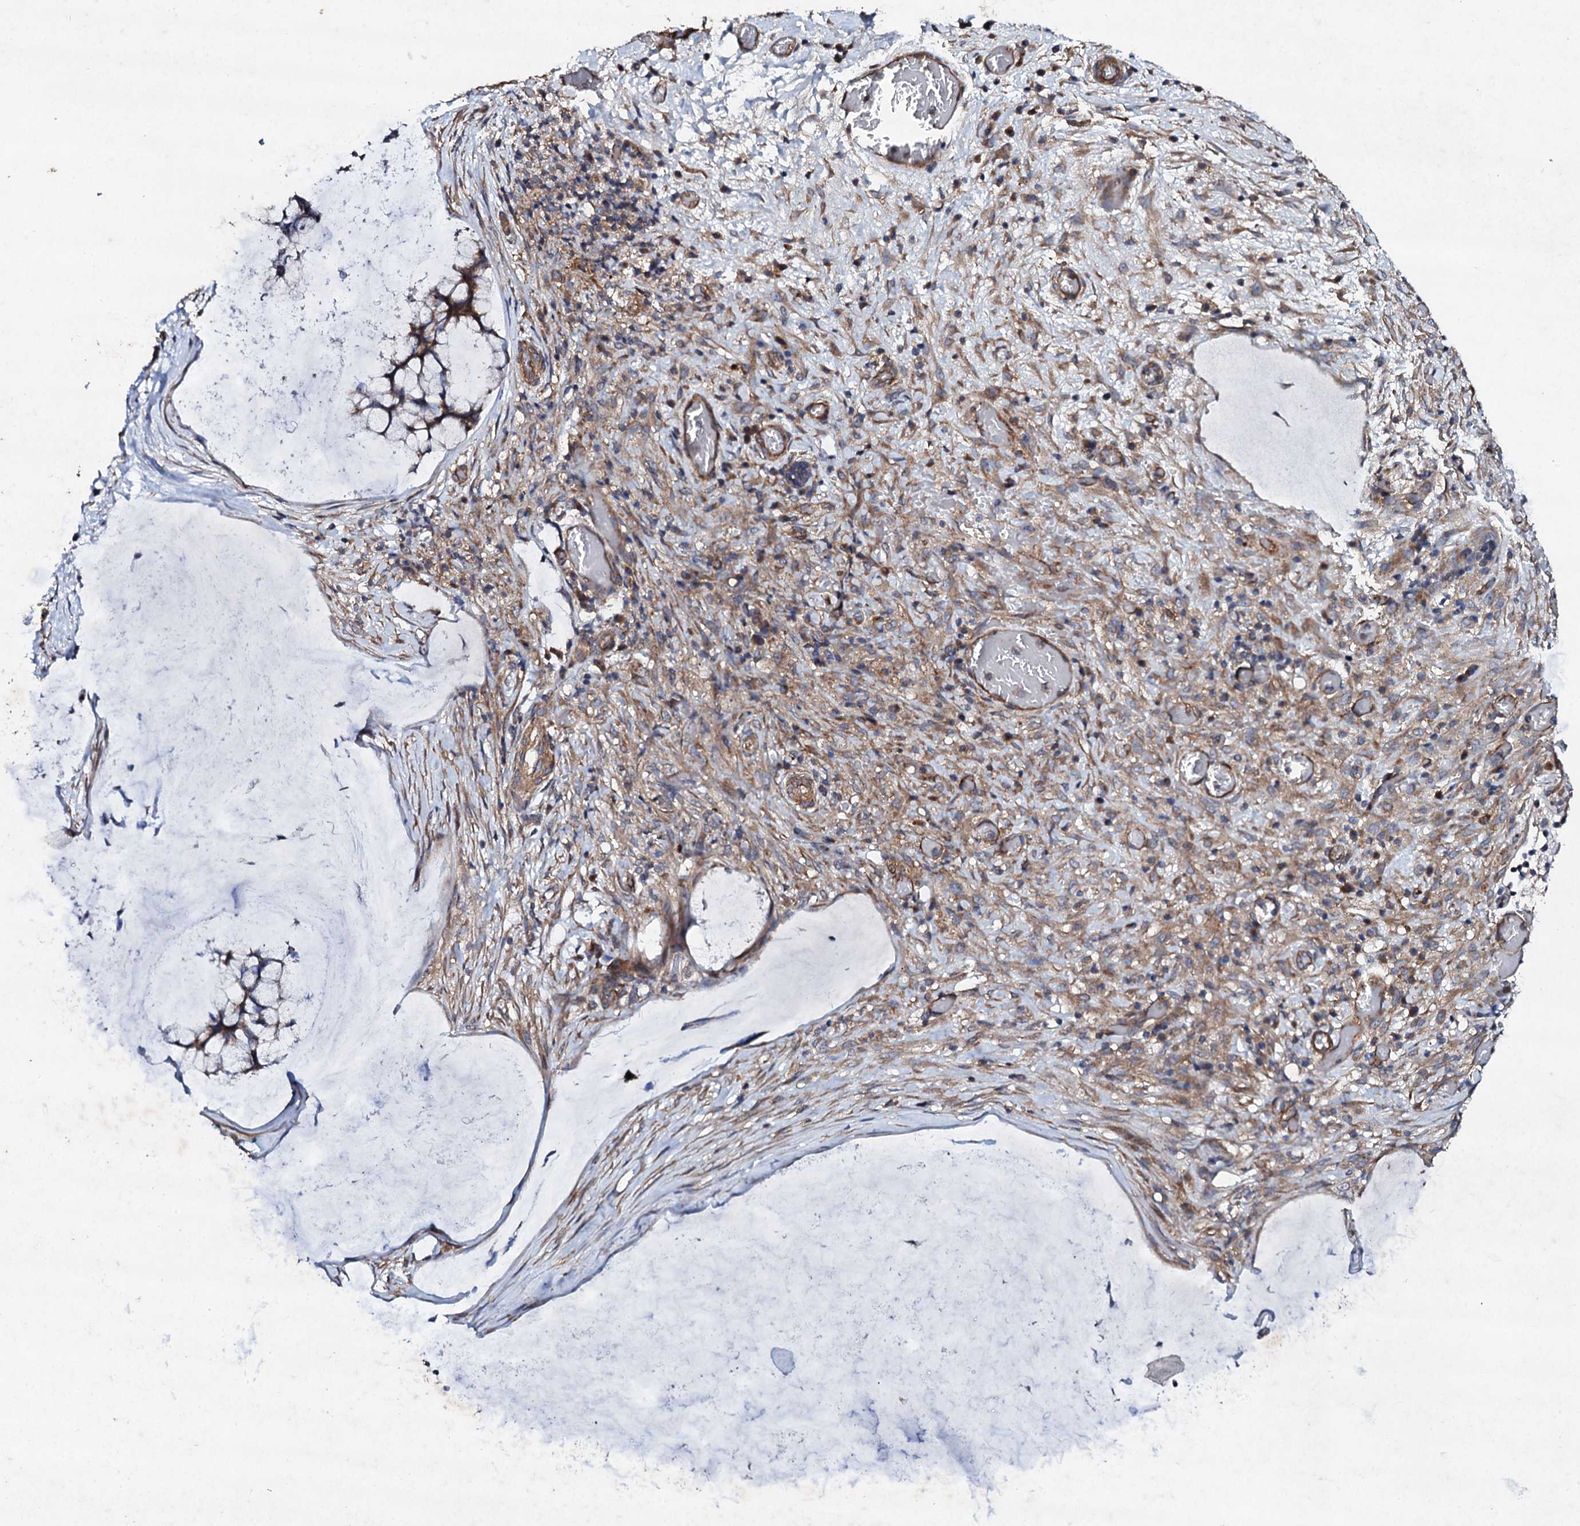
{"staining": {"intensity": "weak", "quantity": ">75%", "location": "cytoplasmic/membranous"}, "tissue": "ovarian cancer", "cell_type": "Tumor cells", "image_type": "cancer", "snomed": [{"axis": "morphology", "description": "Cystadenocarcinoma, mucinous, NOS"}, {"axis": "topography", "description": "Ovary"}], "caption": "Ovarian cancer (mucinous cystadenocarcinoma) stained with a brown dye exhibits weak cytoplasmic/membranous positive positivity in approximately >75% of tumor cells.", "gene": "MOCOS", "patient": {"sex": "female", "age": 42}}